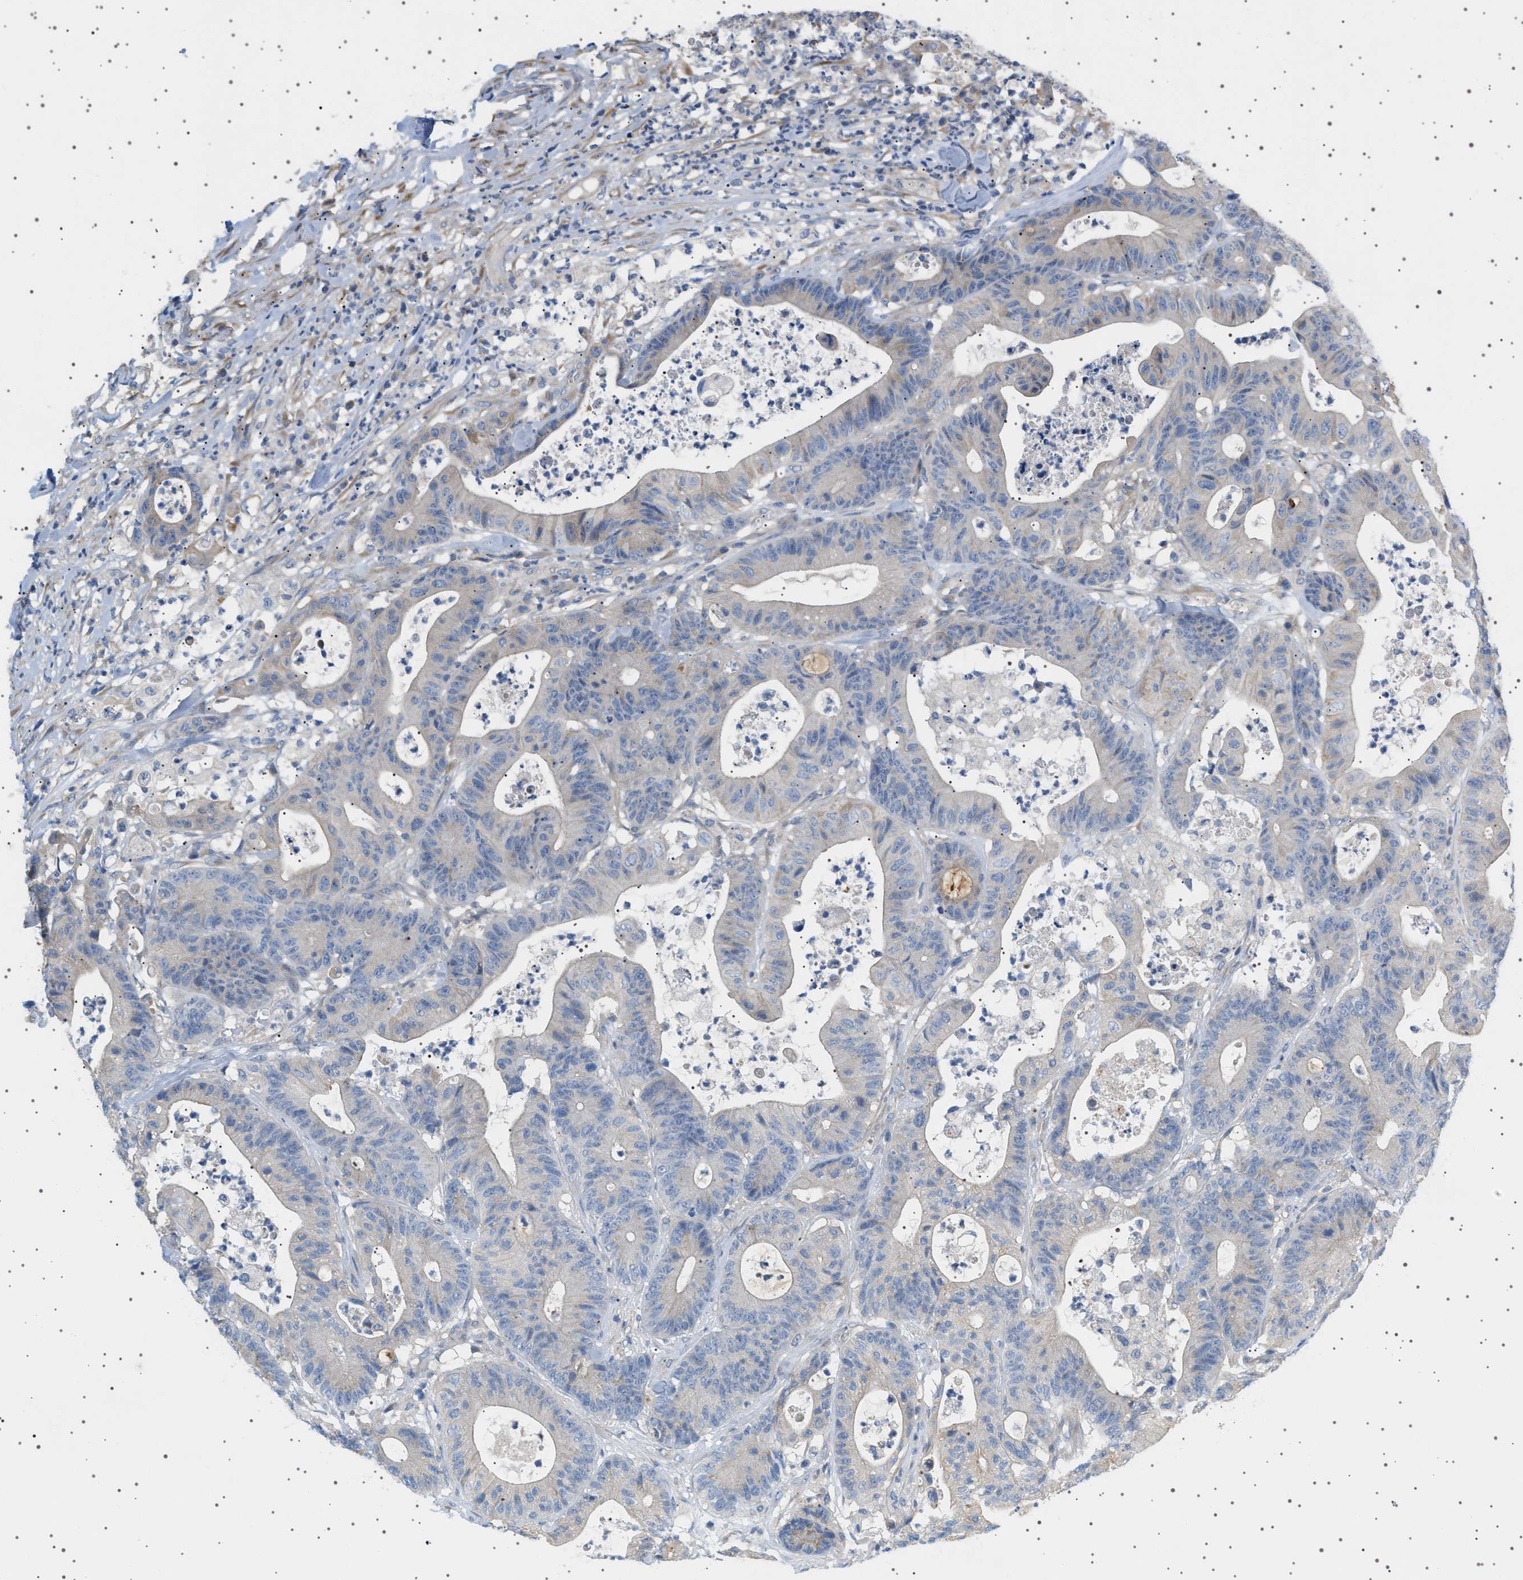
{"staining": {"intensity": "negative", "quantity": "none", "location": "none"}, "tissue": "colorectal cancer", "cell_type": "Tumor cells", "image_type": "cancer", "snomed": [{"axis": "morphology", "description": "Adenocarcinoma, NOS"}, {"axis": "topography", "description": "Colon"}], "caption": "Protein analysis of adenocarcinoma (colorectal) demonstrates no significant positivity in tumor cells.", "gene": "ADCY10", "patient": {"sex": "female", "age": 84}}